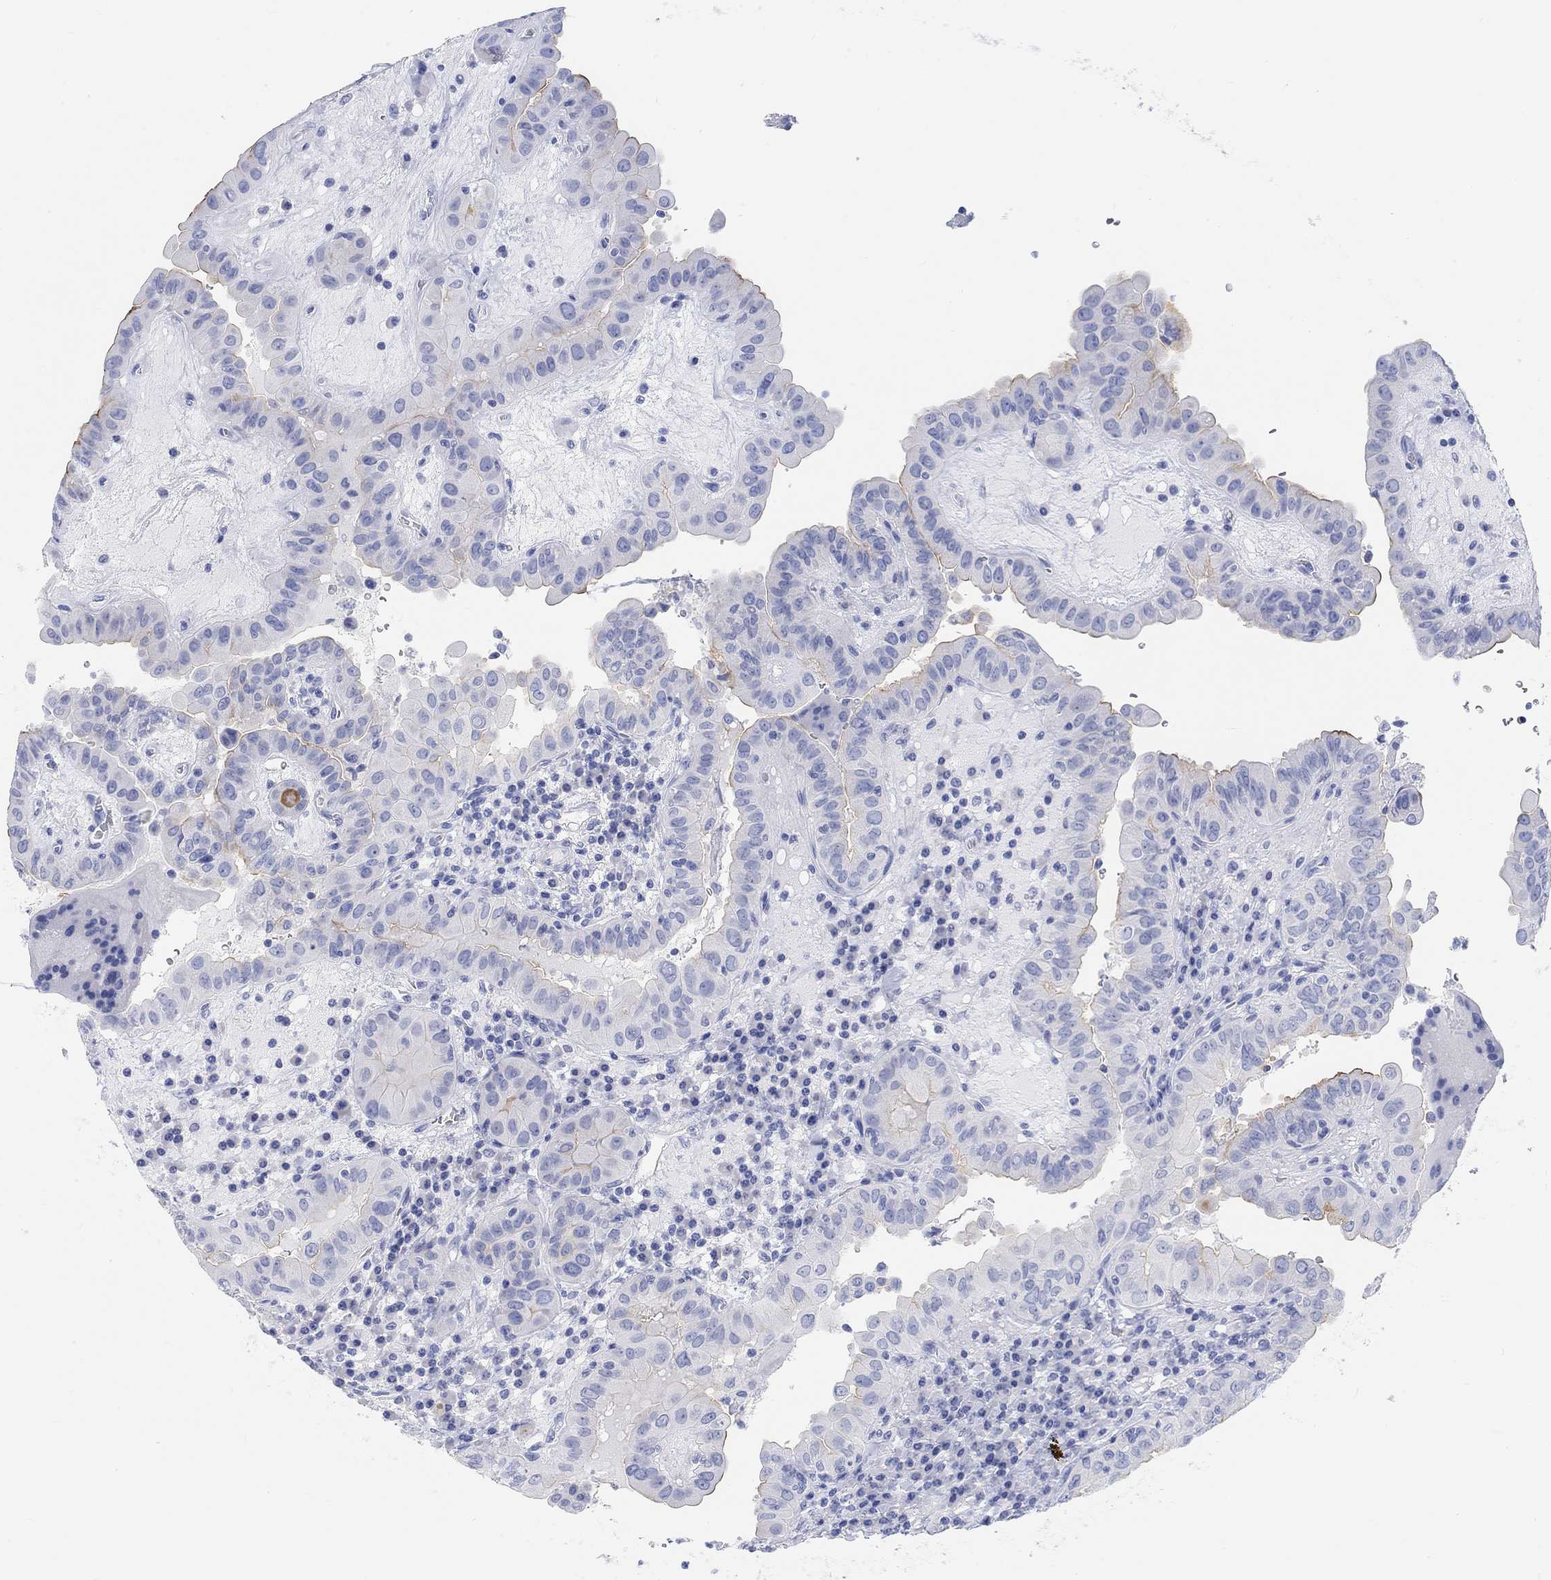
{"staining": {"intensity": "negative", "quantity": "none", "location": "none"}, "tissue": "thyroid cancer", "cell_type": "Tumor cells", "image_type": "cancer", "snomed": [{"axis": "morphology", "description": "Papillary adenocarcinoma, NOS"}, {"axis": "topography", "description": "Thyroid gland"}], "caption": "Protein analysis of thyroid papillary adenocarcinoma shows no significant staining in tumor cells.", "gene": "XIRP2", "patient": {"sex": "female", "age": 37}}